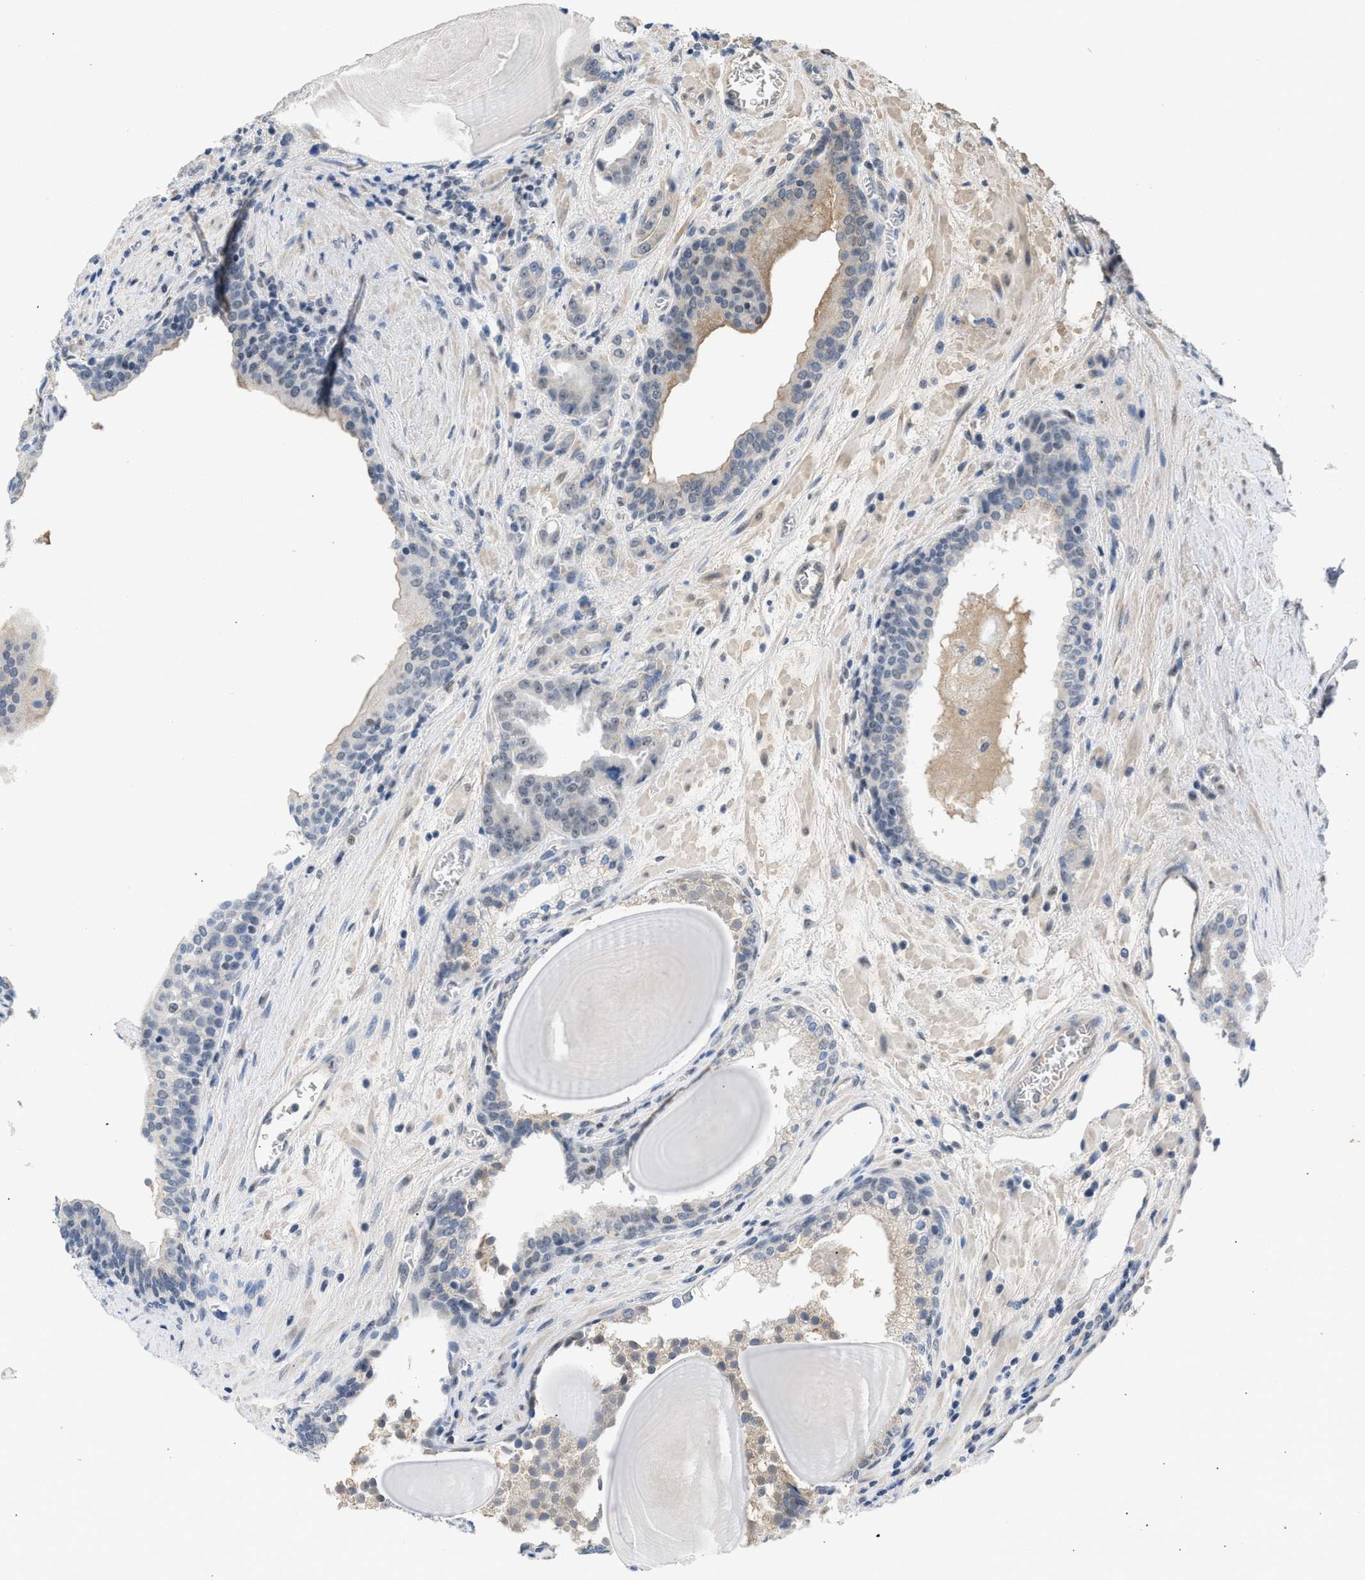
{"staining": {"intensity": "negative", "quantity": "none", "location": "none"}, "tissue": "prostate cancer", "cell_type": "Tumor cells", "image_type": "cancer", "snomed": [{"axis": "morphology", "description": "Adenocarcinoma, High grade"}, {"axis": "topography", "description": "Prostate"}], "caption": "This is an immunohistochemistry histopathology image of human prostate high-grade adenocarcinoma. There is no positivity in tumor cells.", "gene": "TERF2IP", "patient": {"sex": "male", "age": 60}}